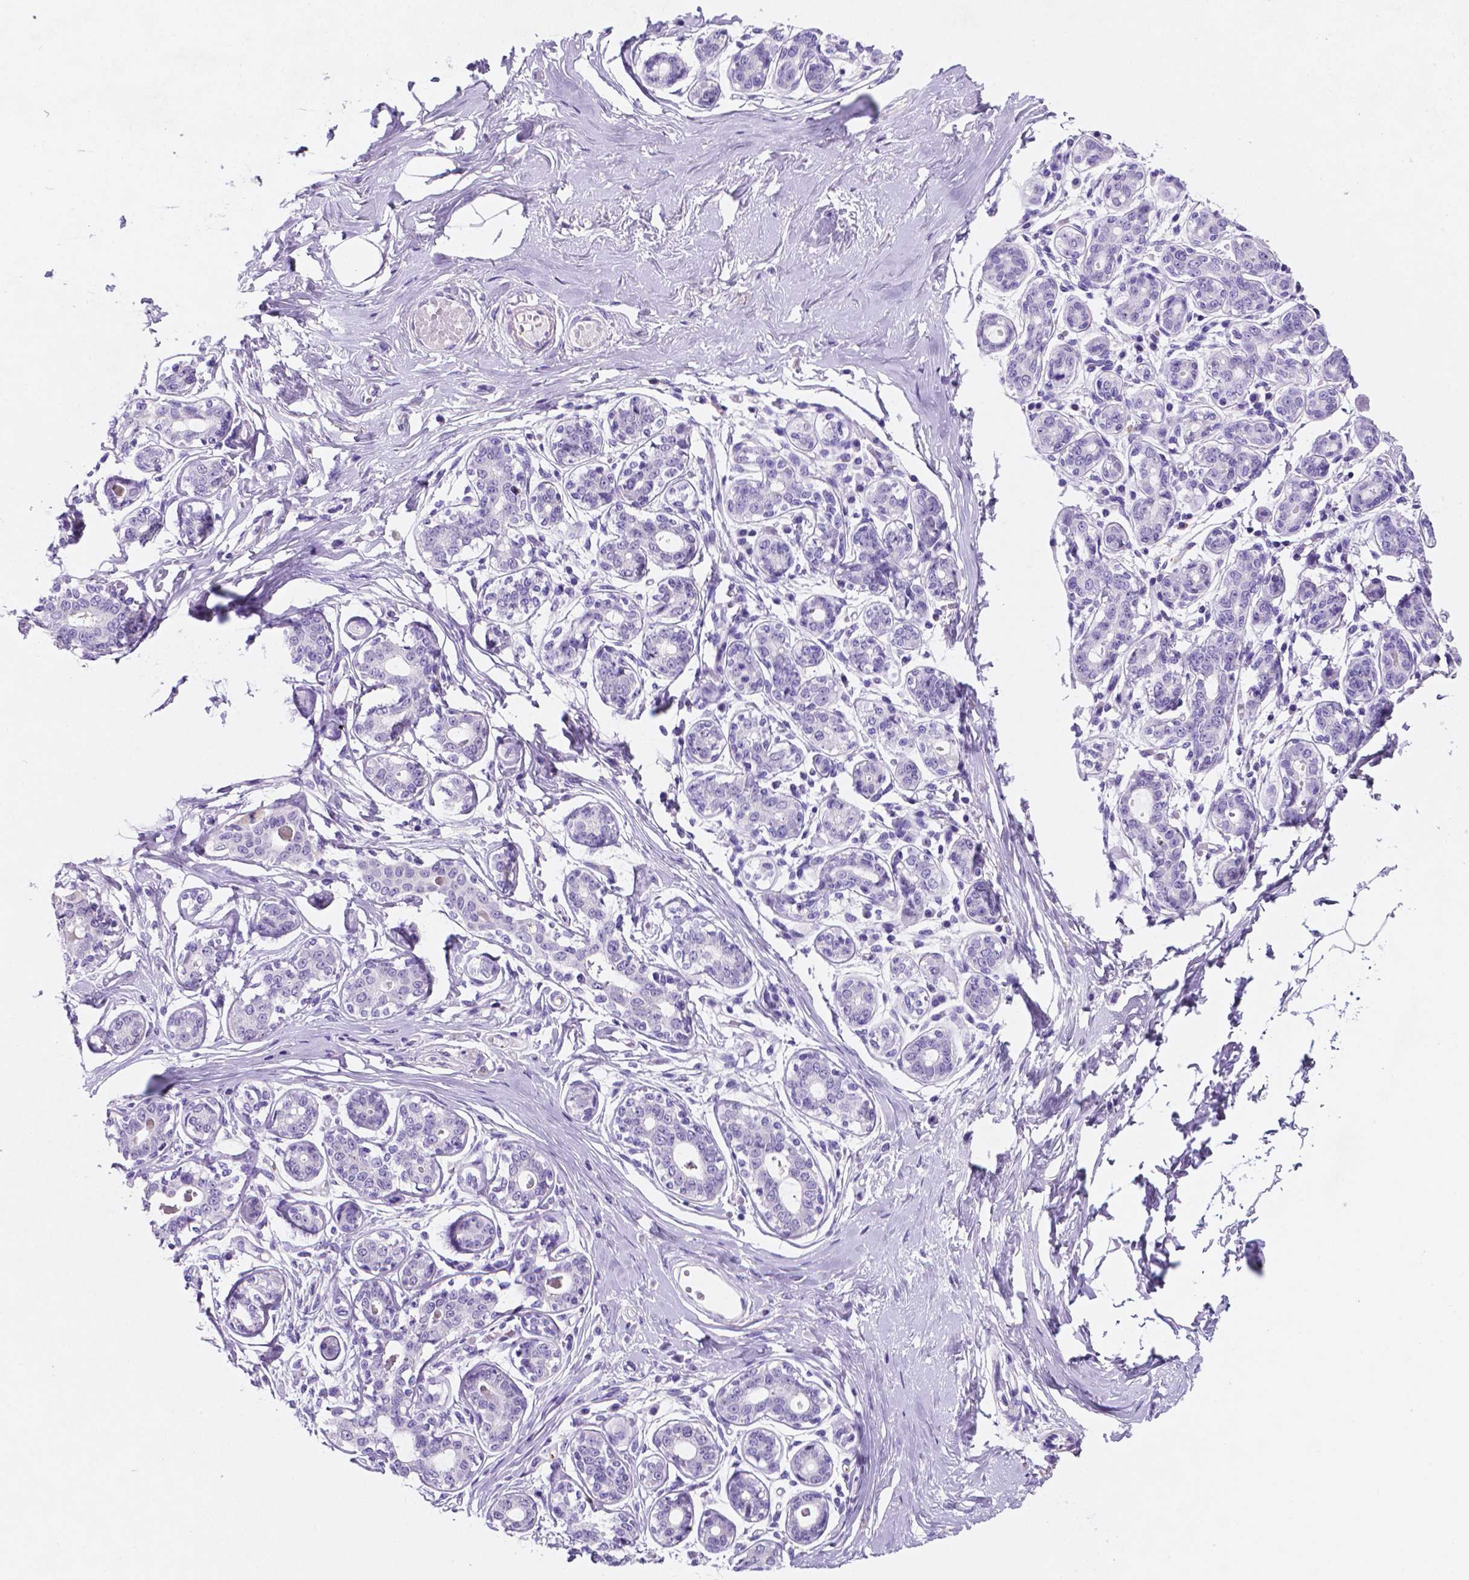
{"staining": {"intensity": "negative", "quantity": "none", "location": "none"}, "tissue": "breast", "cell_type": "Adipocytes", "image_type": "normal", "snomed": [{"axis": "morphology", "description": "Normal tissue, NOS"}, {"axis": "topography", "description": "Skin"}, {"axis": "topography", "description": "Breast"}], "caption": "A high-resolution micrograph shows immunohistochemistry (IHC) staining of benign breast, which demonstrates no significant positivity in adipocytes. (Immunohistochemistry, brightfield microscopy, high magnification).", "gene": "EBLN2", "patient": {"sex": "female", "age": 43}}